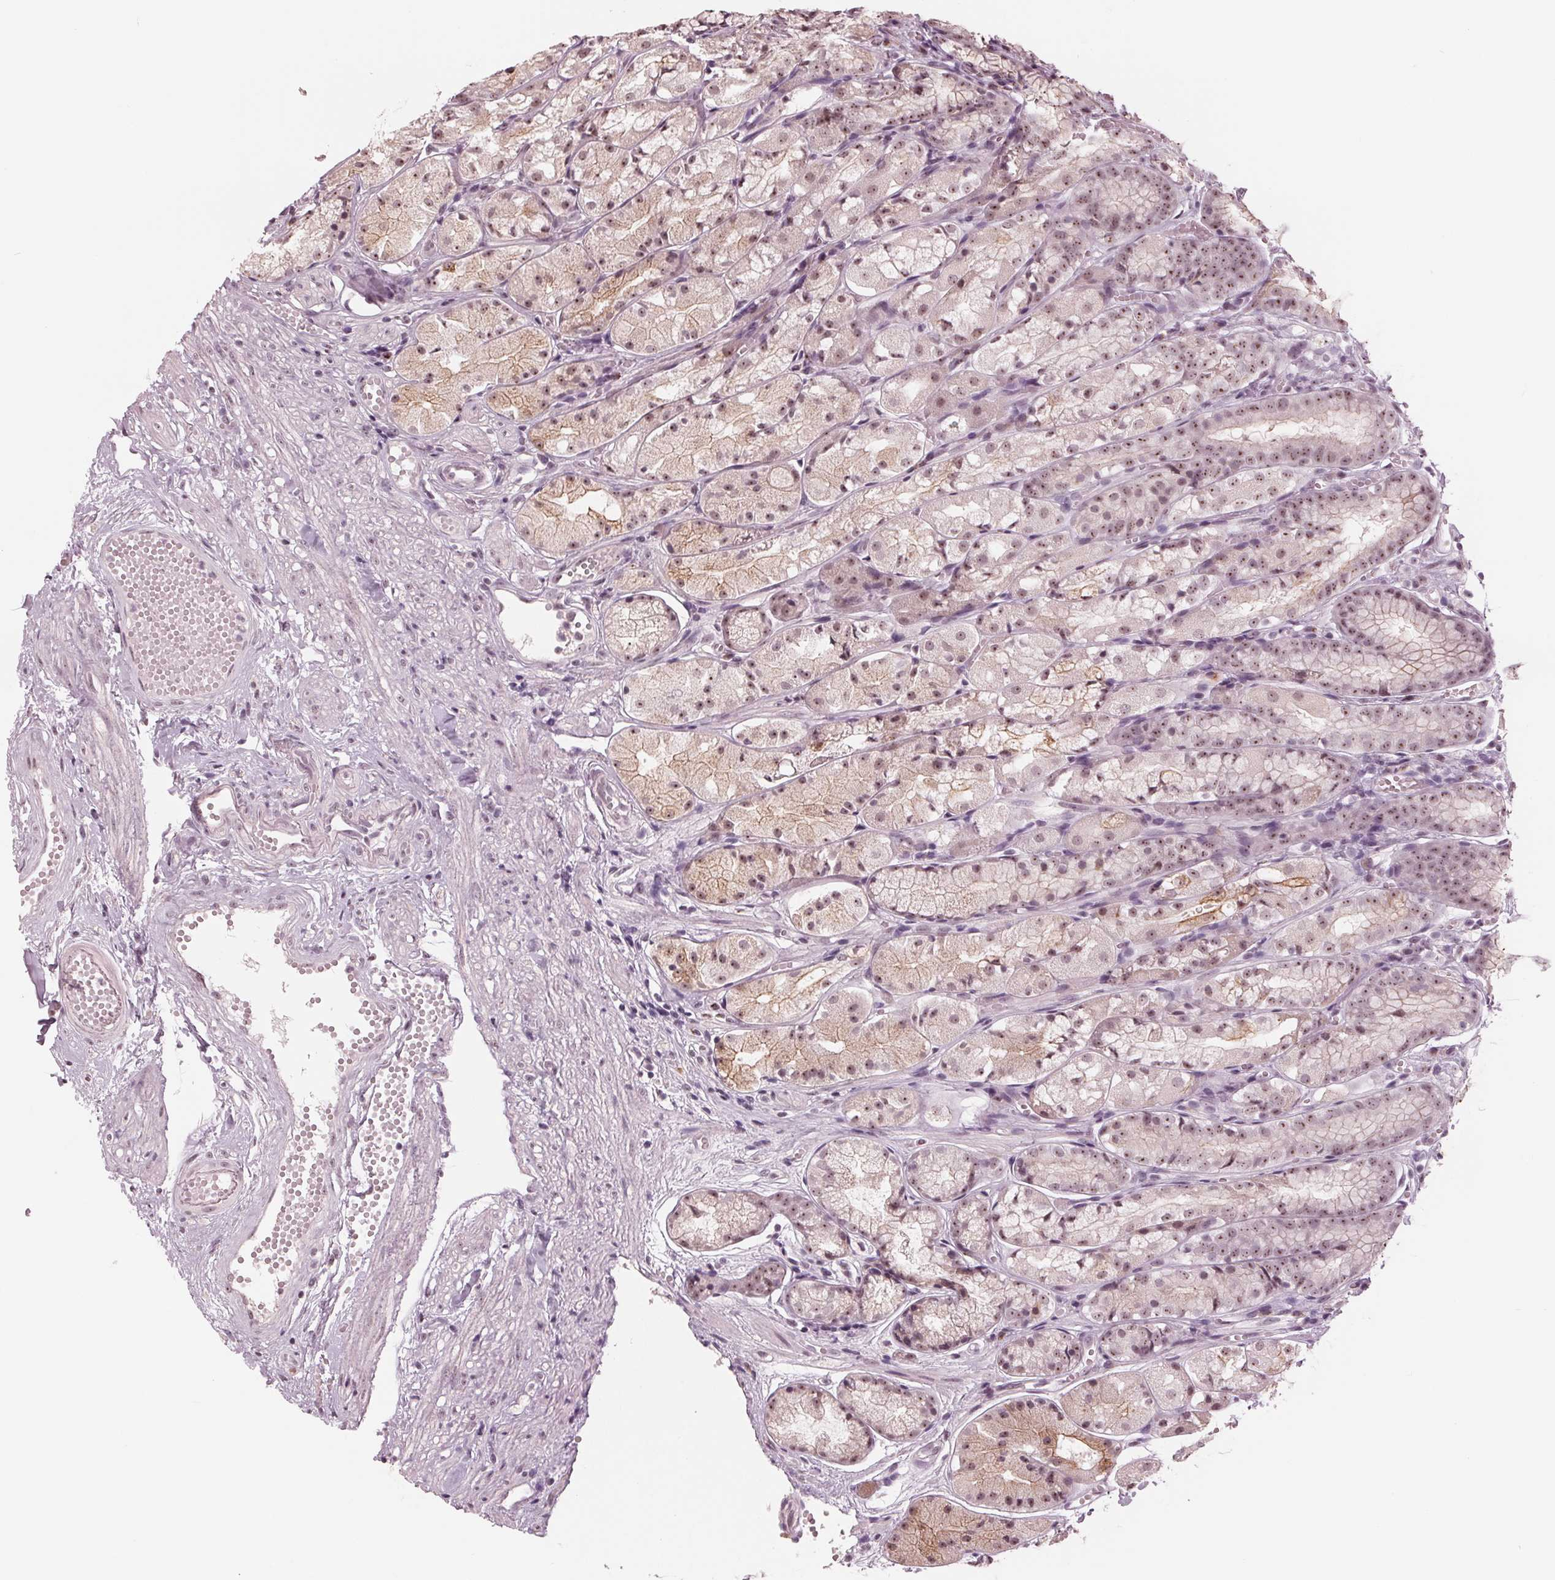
{"staining": {"intensity": "moderate", "quantity": "25%-75%", "location": "cytoplasmic/membranous,nuclear"}, "tissue": "stomach", "cell_type": "Glandular cells", "image_type": "normal", "snomed": [{"axis": "morphology", "description": "Normal tissue, NOS"}, {"axis": "topography", "description": "Stomach"}], "caption": "Immunohistochemical staining of unremarkable human stomach exhibits moderate cytoplasmic/membranous,nuclear protein positivity in about 25%-75% of glandular cells.", "gene": "SLX4", "patient": {"sex": "male", "age": 70}}